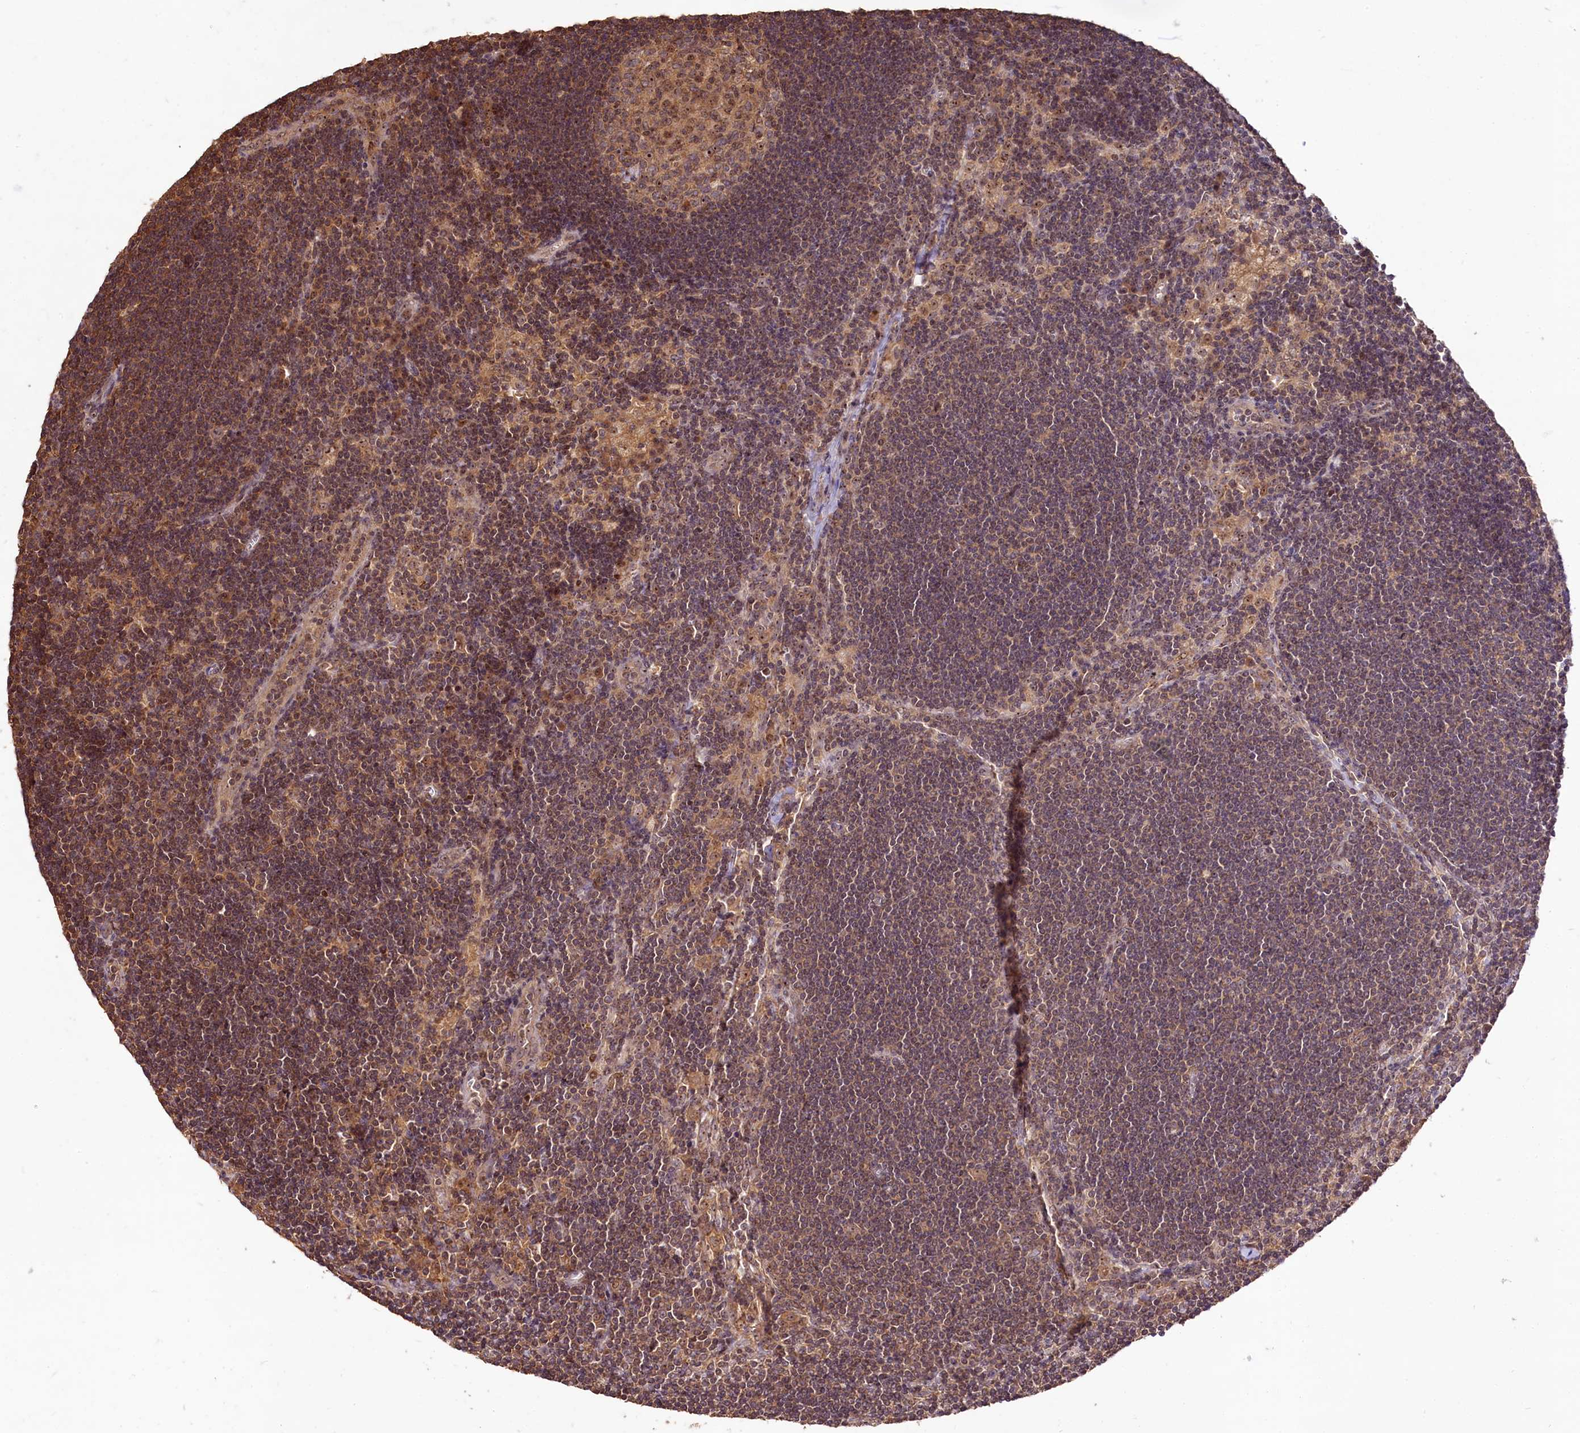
{"staining": {"intensity": "moderate", "quantity": ">75%", "location": "nuclear"}, "tissue": "lymph node", "cell_type": "Germinal center cells", "image_type": "normal", "snomed": [{"axis": "morphology", "description": "Normal tissue, NOS"}, {"axis": "topography", "description": "Lymph node"}], "caption": "IHC of unremarkable lymph node reveals medium levels of moderate nuclear positivity in about >75% of germinal center cells.", "gene": "RRP8", "patient": {"sex": "male", "age": 24}}